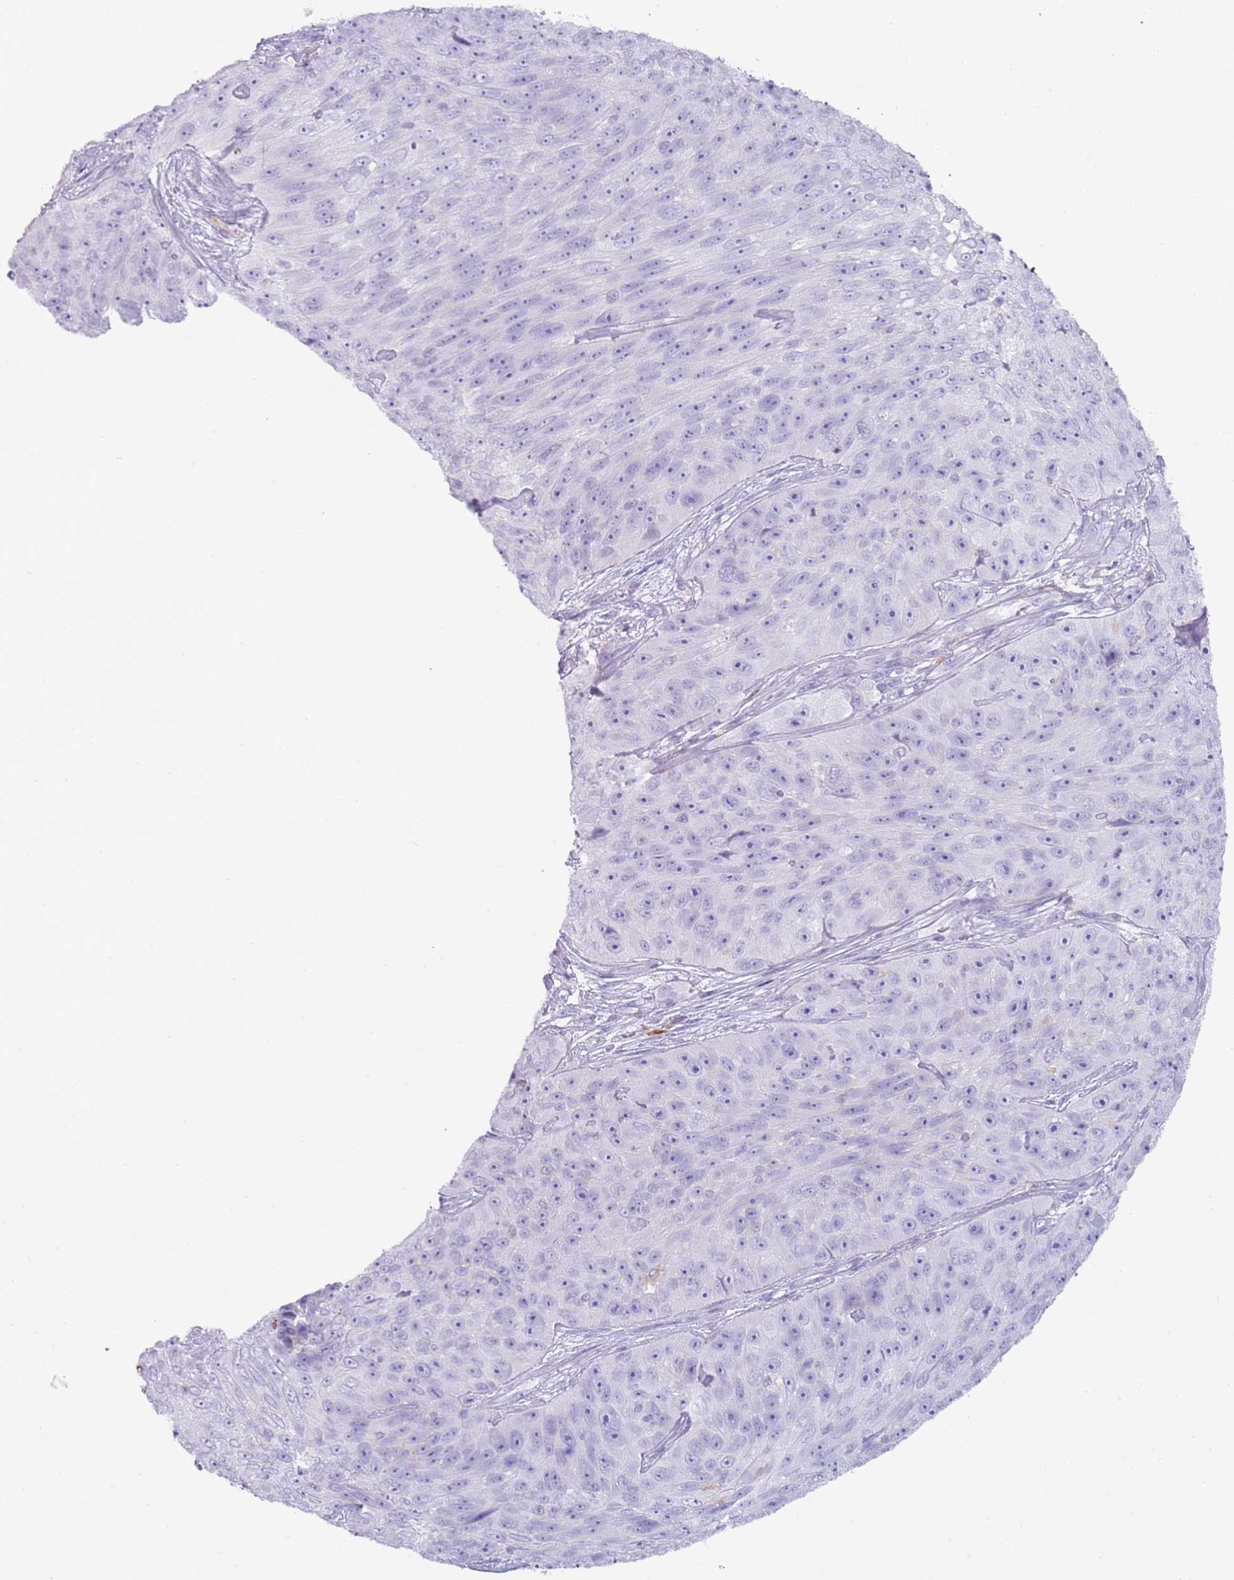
{"staining": {"intensity": "negative", "quantity": "none", "location": "none"}, "tissue": "skin cancer", "cell_type": "Tumor cells", "image_type": "cancer", "snomed": [{"axis": "morphology", "description": "Squamous cell carcinoma, NOS"}, {"axis": "topography", "description": "Skin"}], "caption": "DAB (3,3'-diaminobenzidine) immunohistochemical staining of skin cancer (squamous cell carcinoma) exhibits no significant positivity in tumor cells. Brightfield microscopy of immunohistochemistry (IHC) stained with DAB (brown) and hematoxylin (blue), captured at high magnification.", "gene": "NBPF20", "patient": {"sex": "female", "age": 87}}